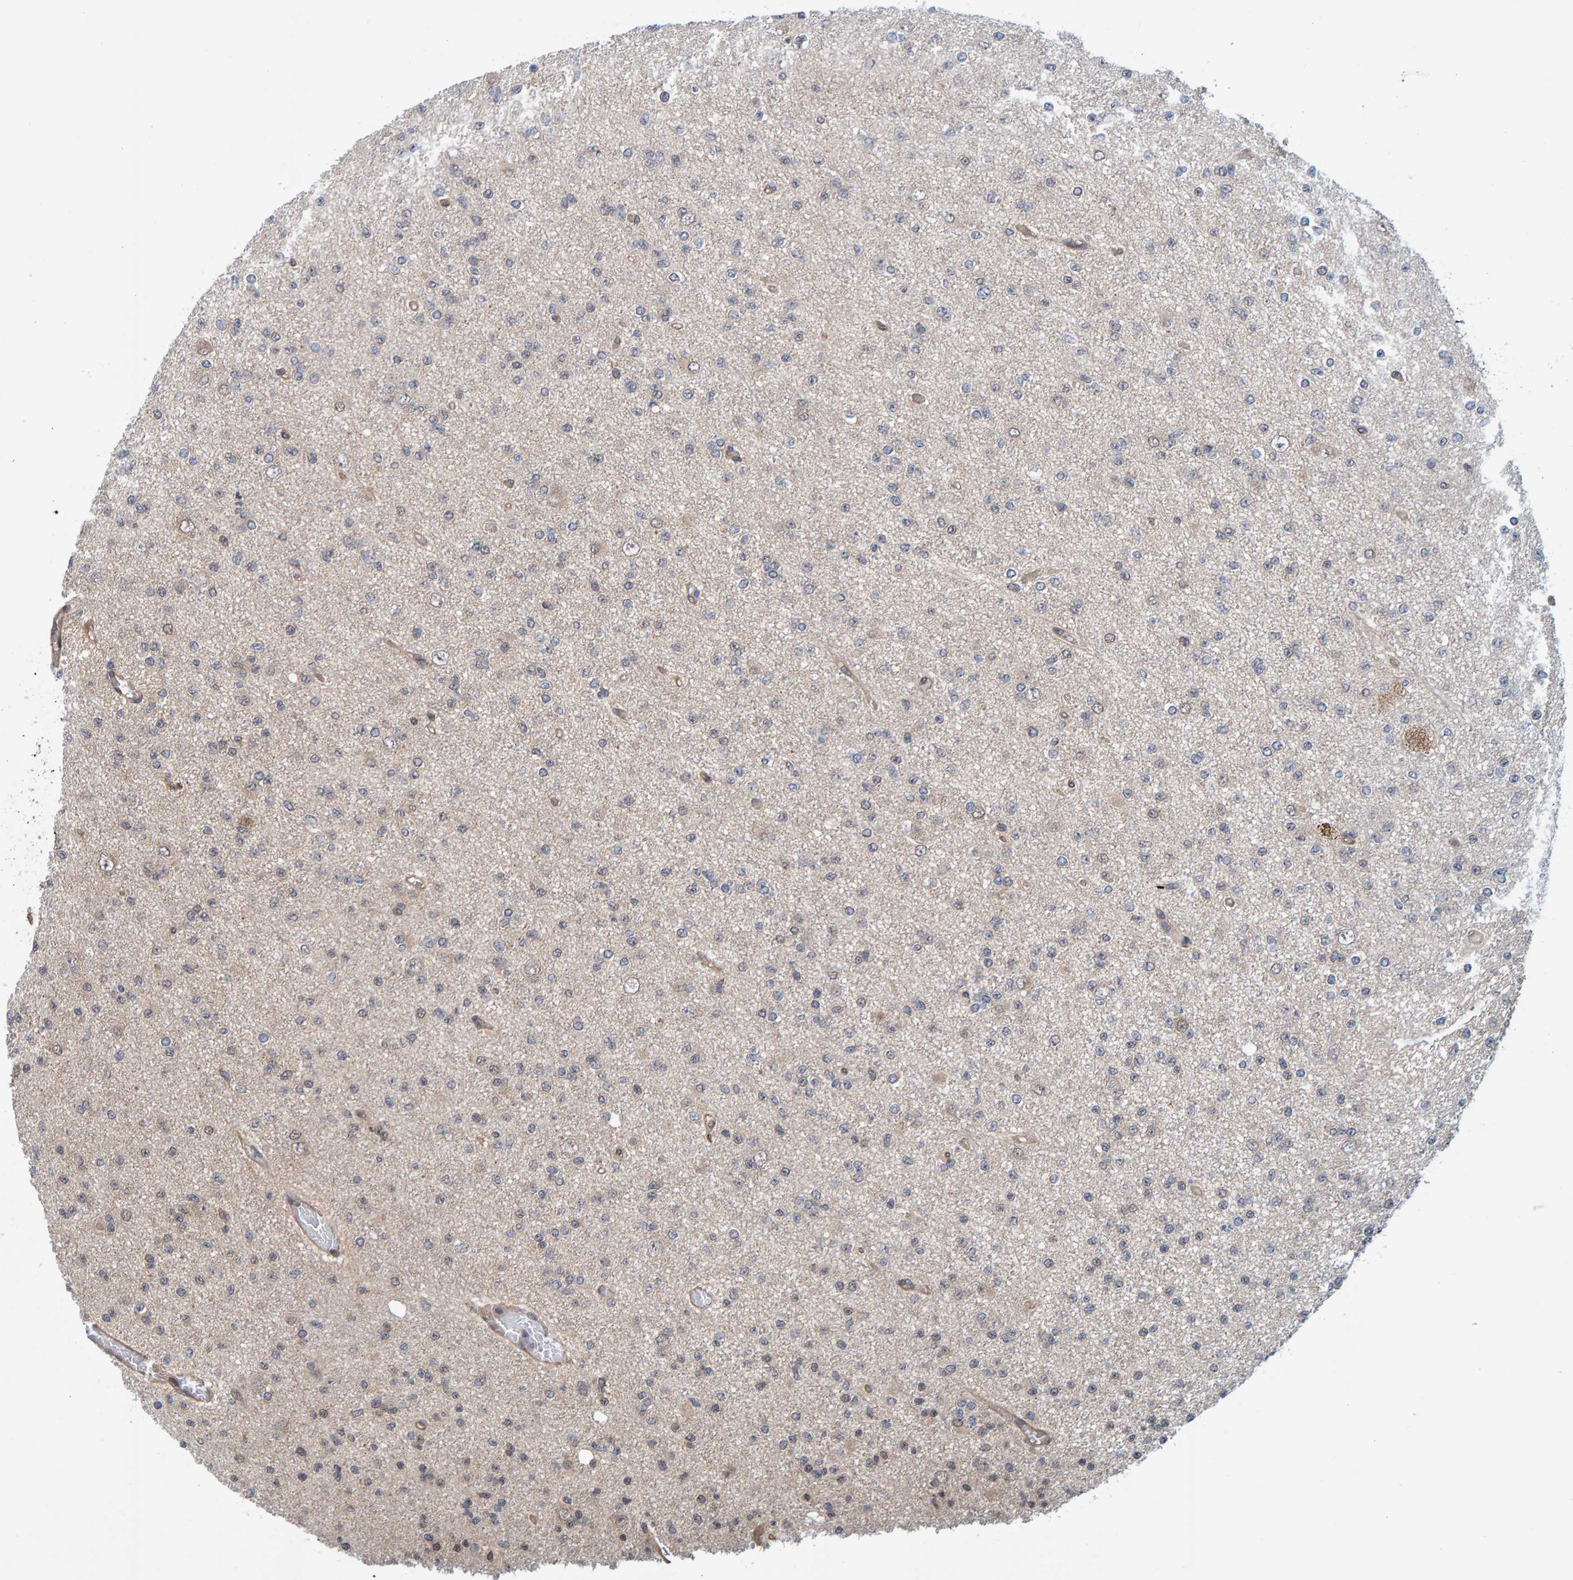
{"staining": {"intensity": "negative", "quantity": "none", "location": "none"}, "tissue": "glioma", "cell_type": "Tumor cells", "image_type": "cancer", "snomed": [{"axis": "morphology", "description": "Glioma, malignant, Low grade"}, {"axis": "topography", "description": "Brain"}], "caption": "High magnification brightfield microscopy of malignant glioma (low-grade) stained with DAB (brown) and counterstained with hematoxylin (blue): tumor cells show no significant positivity.", "gene": "SCRN2", "patient": {"sex": "female", "age": 22}}